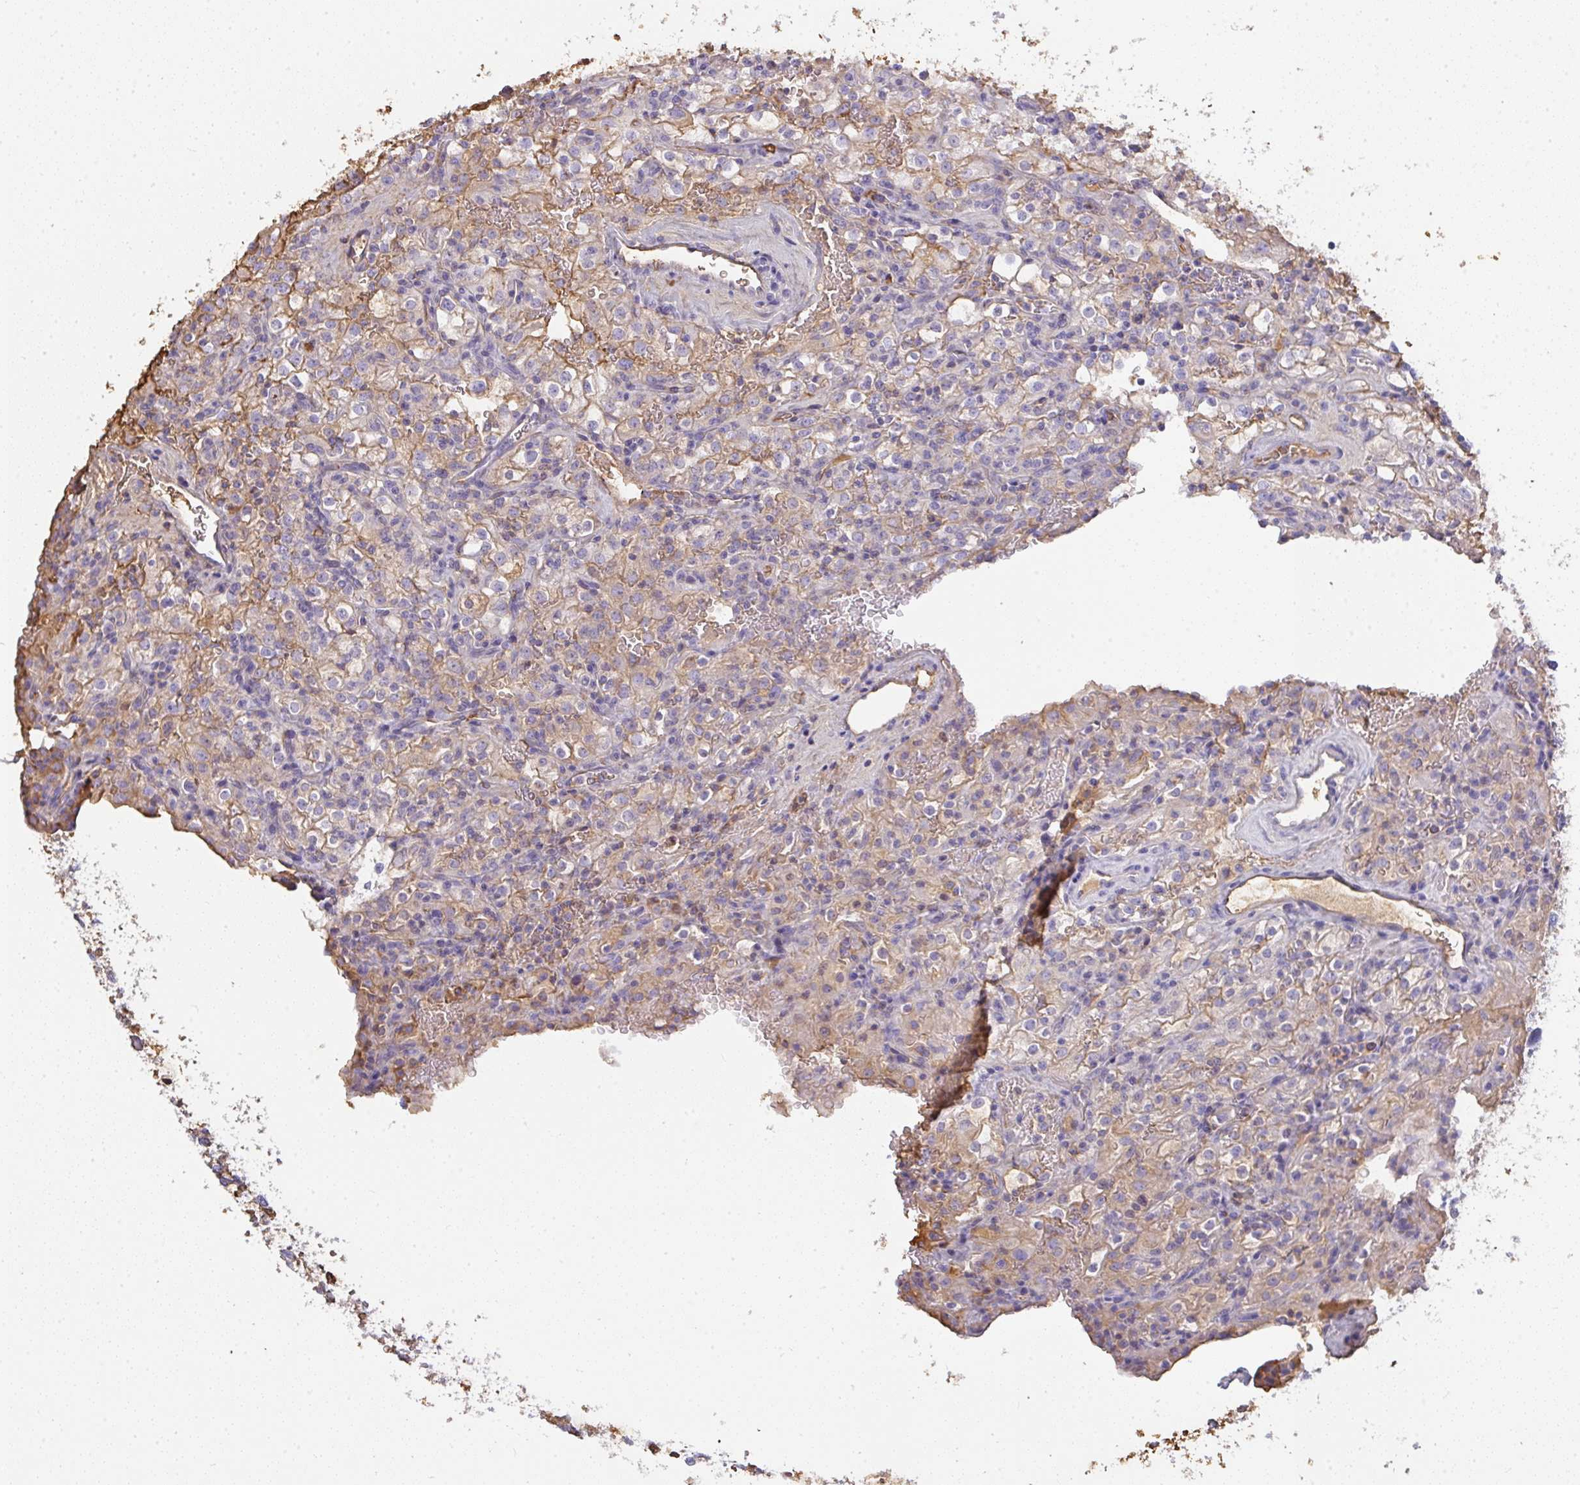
{"staining": {"intensity": "moderate", "quantity": "<25%", "location": "cytoplasmic/membranous"}, "tissue": "renal cancer", "cell_type": "Tumor cells", "image_type": "cancer", "snomed": [{"axis": "morphology", "description": "Adenocarcinoma, NOS"}, {"axis": "topography", "description": "Kidney"}], "caption": "This micrograph displays immunohistochemistry (IHC) staining of human renal adenocarcinoma, with low moderate cytoplasmic/membranous positivity in about <25% of tumor cells.", "gene": "SMYD5", "patient": {"sex": "female", "age": 74}}